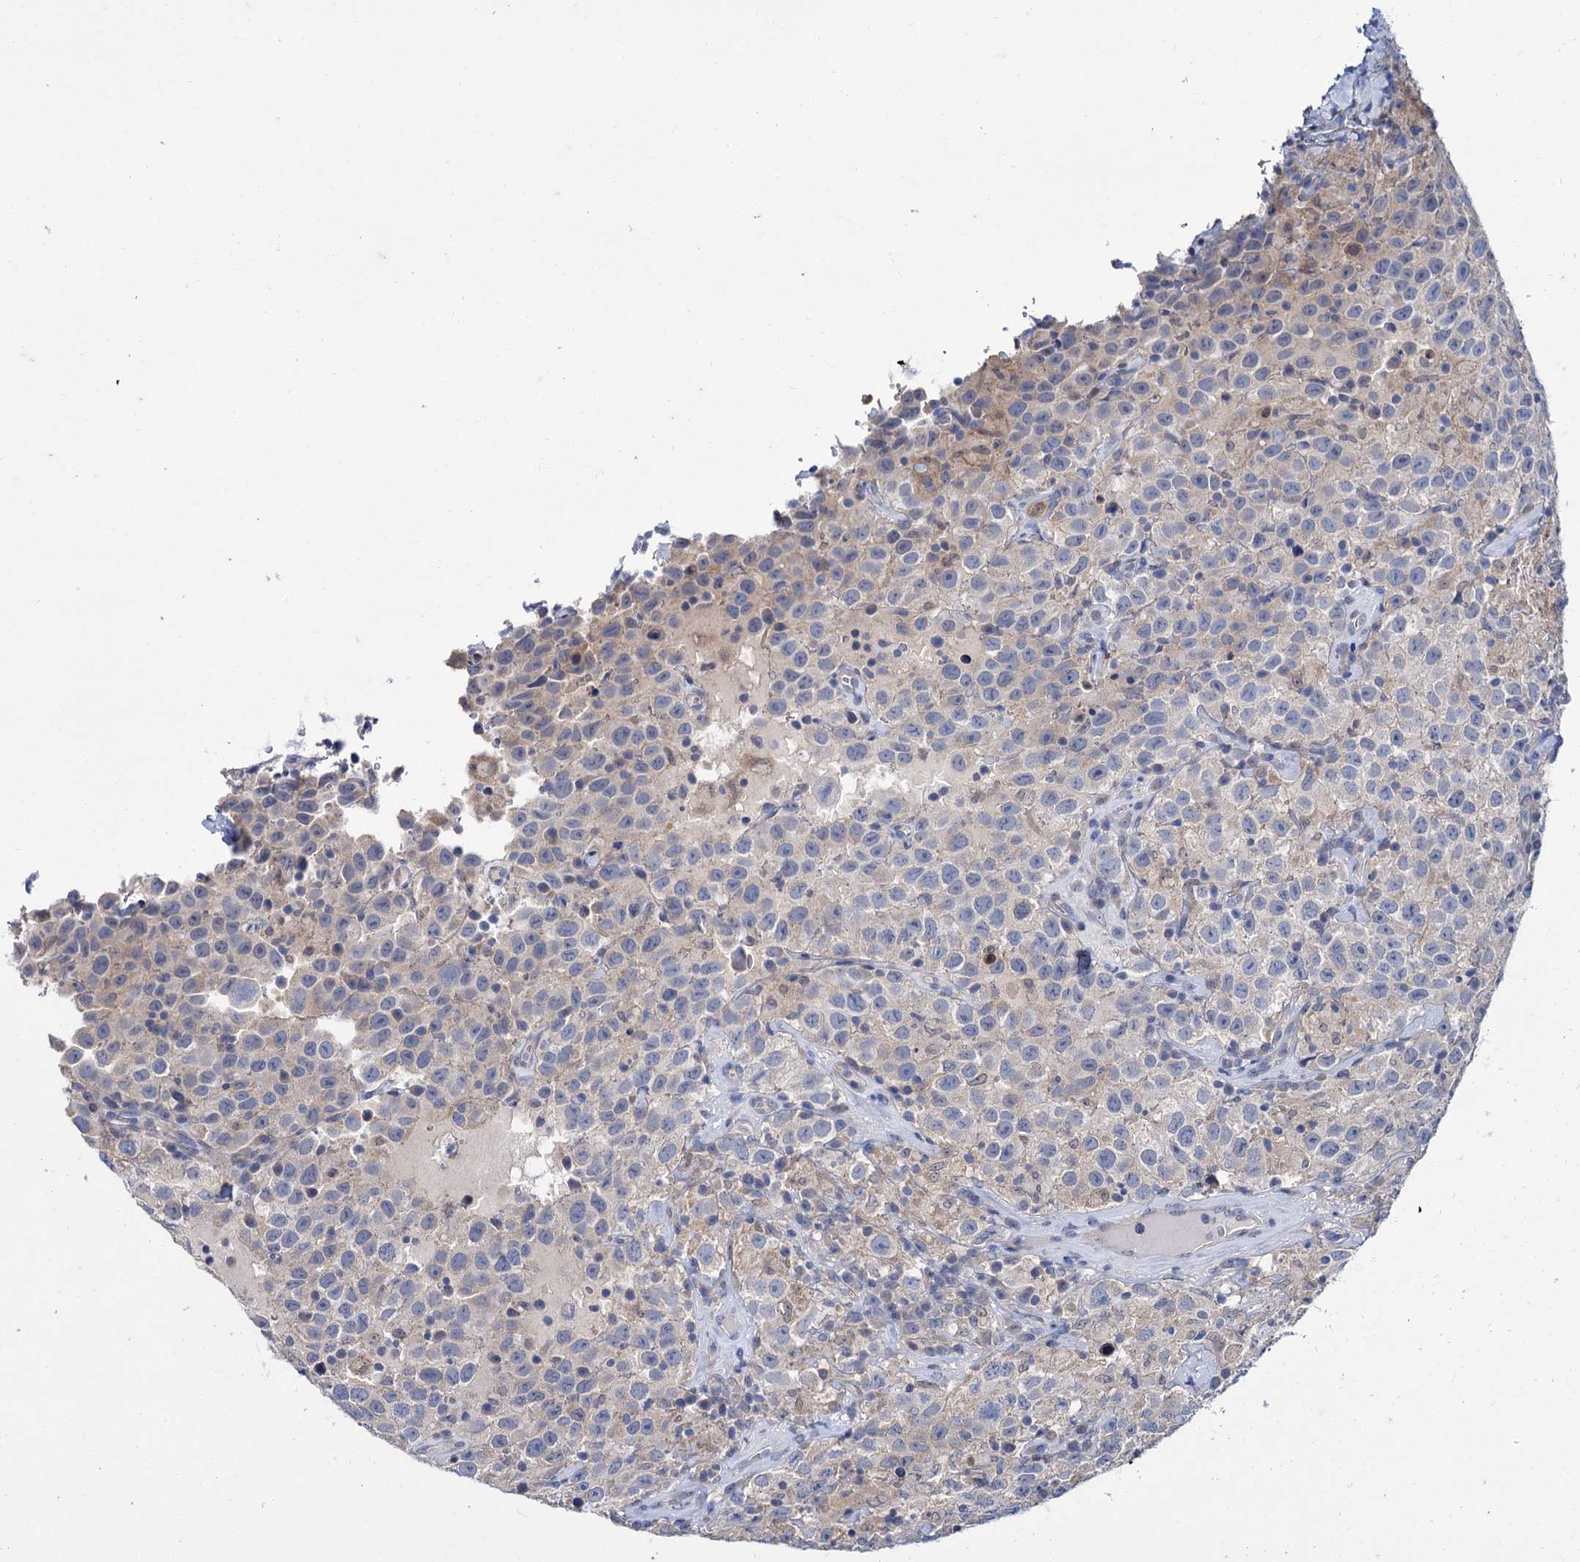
{"staining": {"intensity": "negative", "quantity": "none", "location": "none"}, "tissue": "testis cancer", "cell_type": "Tumor cells", "image_type": "cancer", "snomed": [{"axis": "morphology", "description": "Seminoma, NOS"}, {"axis": "topography", "description": "Testis"}], "caption": "Immunohistochemical staining of human seminoma (testis) exhibits no significant staining in tumor cells.", "gene": "MID1IP1", "patient": {"sex": "male", "age": 41}}